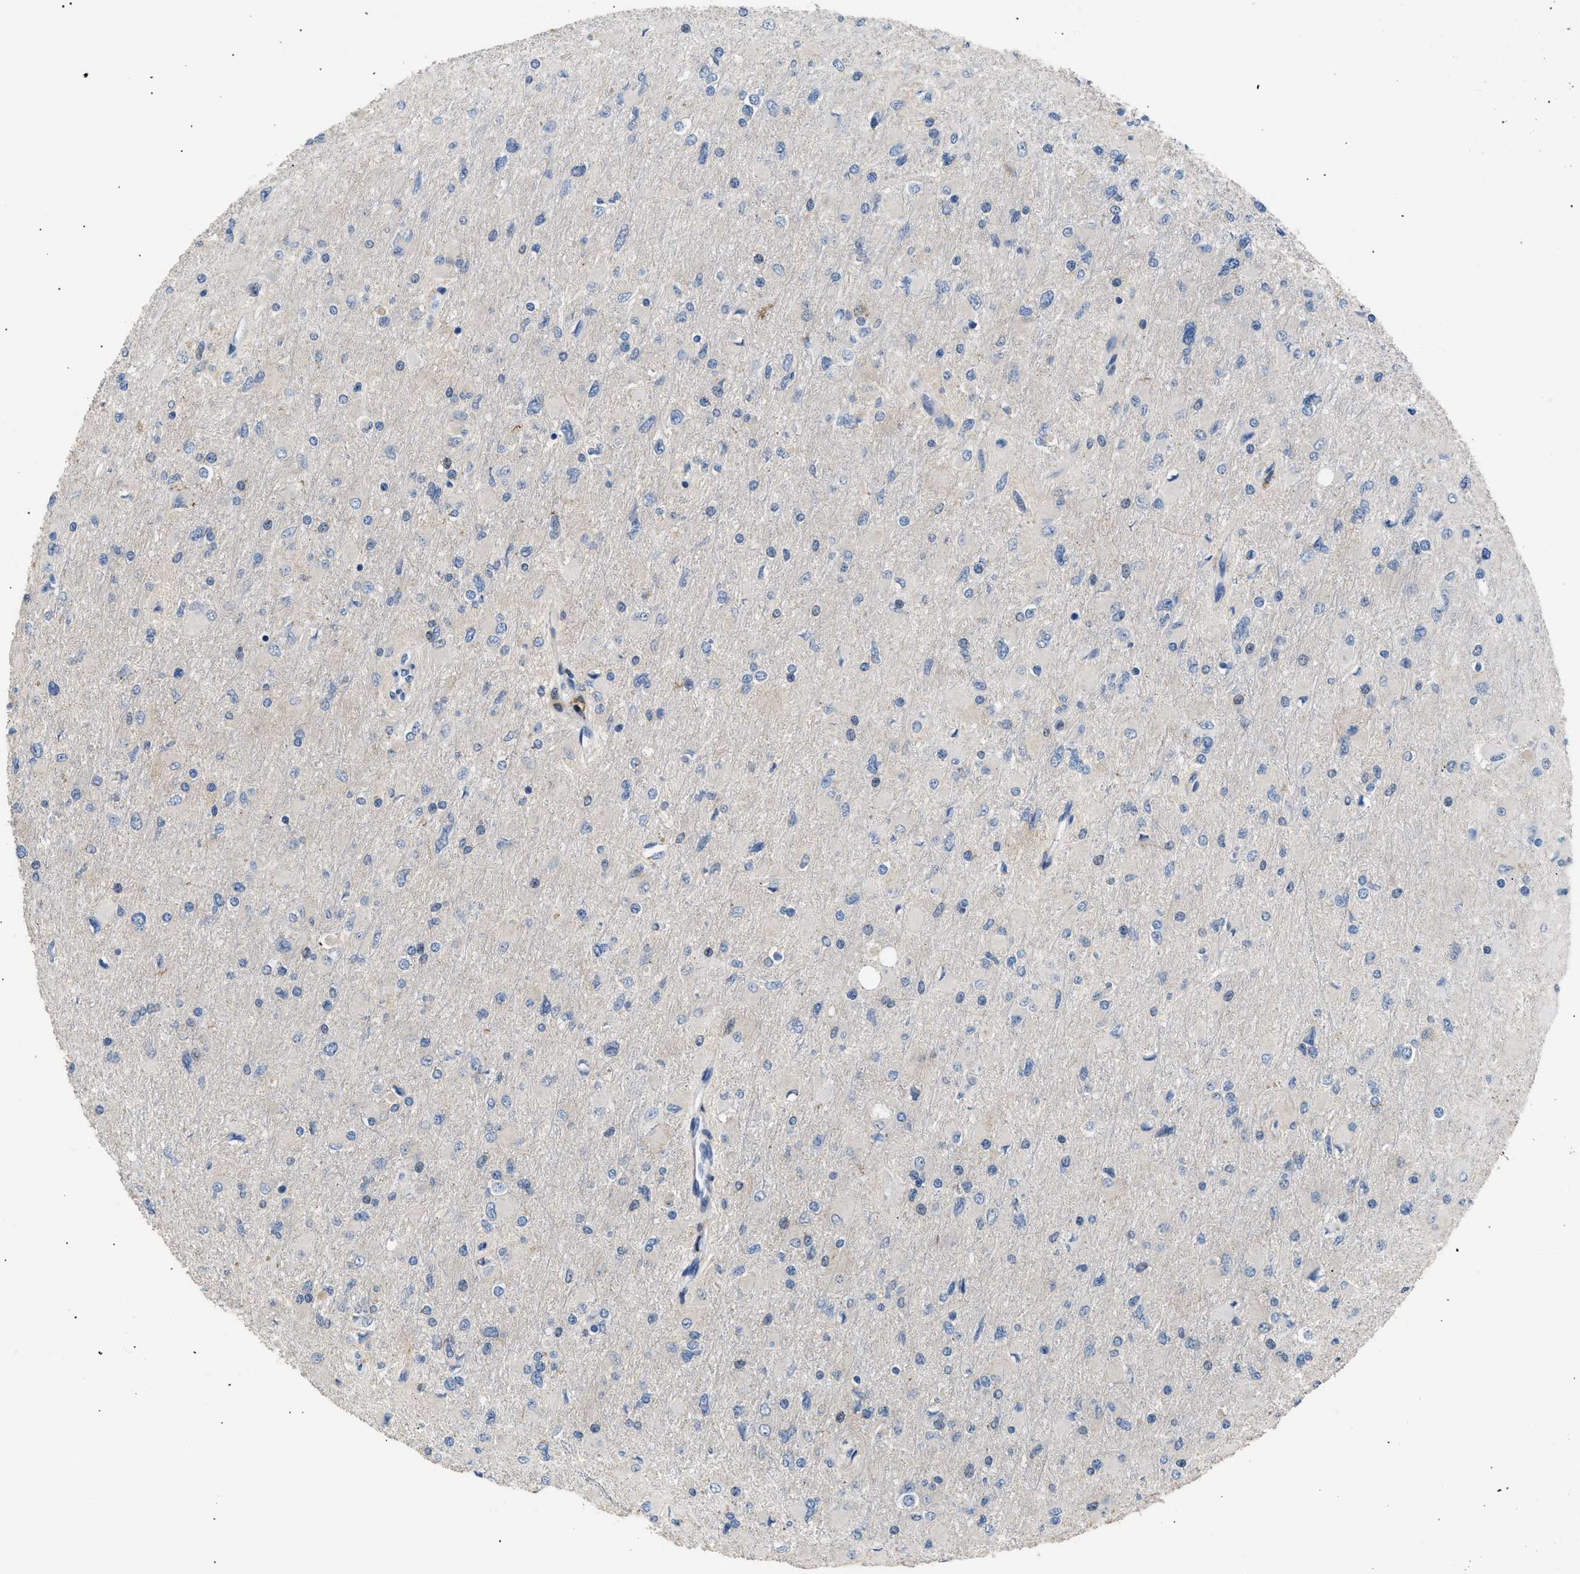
{"staining": {"intensity": "negative", "quantity": "none", "location": "none"}, "tissue": "glioma", "cell_type": "Tumor cells", "image_type": "cancer", "snomed": [{"axis": "morphology", "description": "Glioma, malignant, High grade"}, {"axis": "topography", "description": "Cerebral cortex"}], "caption": "This is a photomicrograph of immunohistochemistry (IHC) staining of high-grade glioma (malignant), which shows no positivity in tumor cells.", "gene": "AKR1A1", "patient": {"sex": "female", "age": 36}}